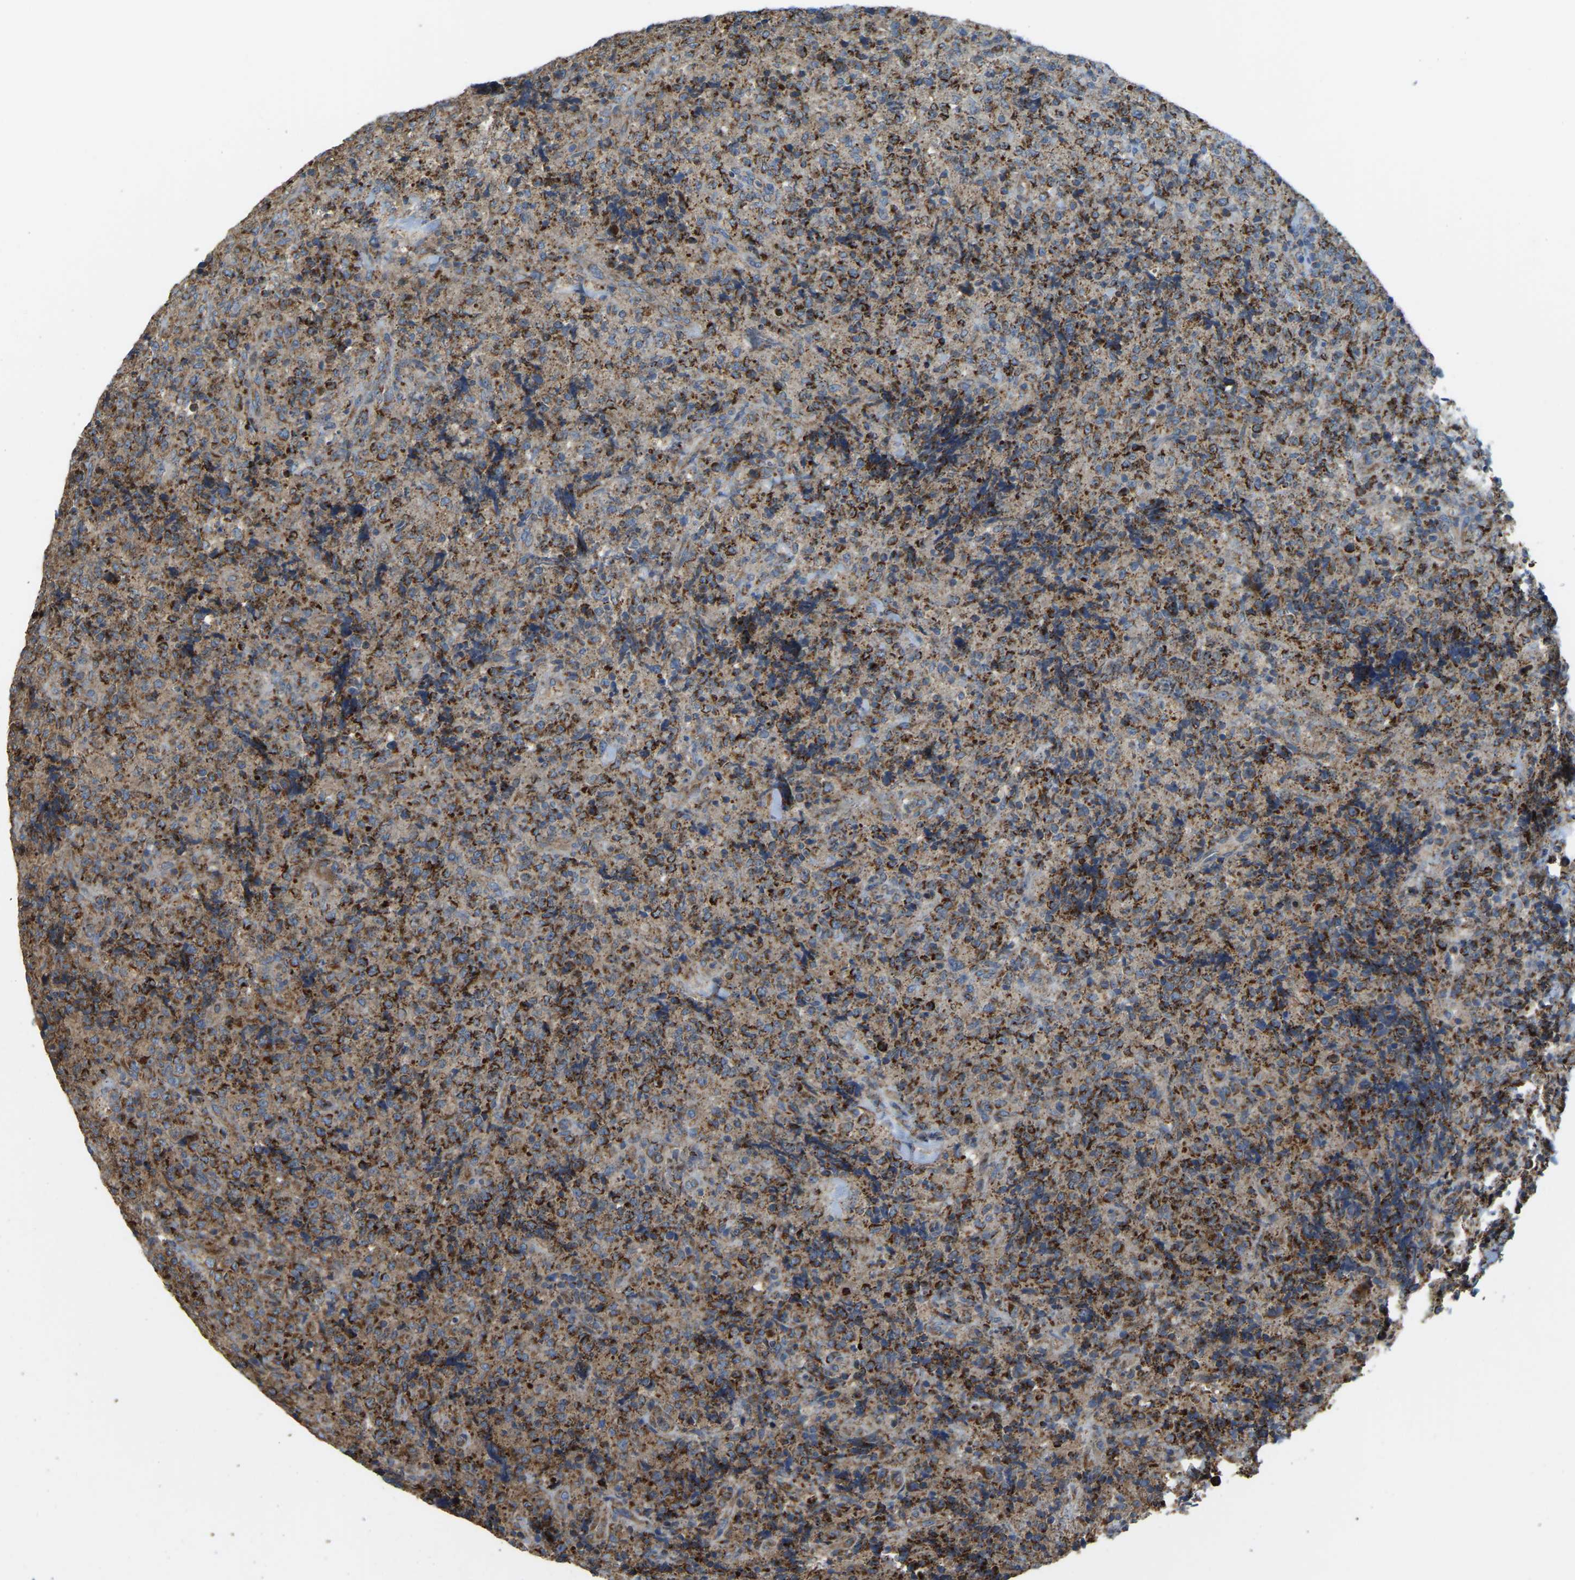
{"staining": {"intensity": "moderate", "quantity": ">75%", "location": "cytoplasmic/membranous"}, "tissue": "lymphoma", "cell_type": "Tumor cells", "image_type": "cancer", "snomed": [{"axis": "morphology", "description": "Malignant lymphoma, non-Hodgkin's type, High grade"}, {"axis": "topography", "description": "Tonsil"}], "caption": "Immunohistochemical staining of malignant lymphoma, non-Hodgkin's type (high-grade) demonstrates medium levels of moderate cytoplasmic/membranous staining in about >75% of tumor cells.", "gene": "PSMD7", "patient": {"sex": "female", "age": 36}}